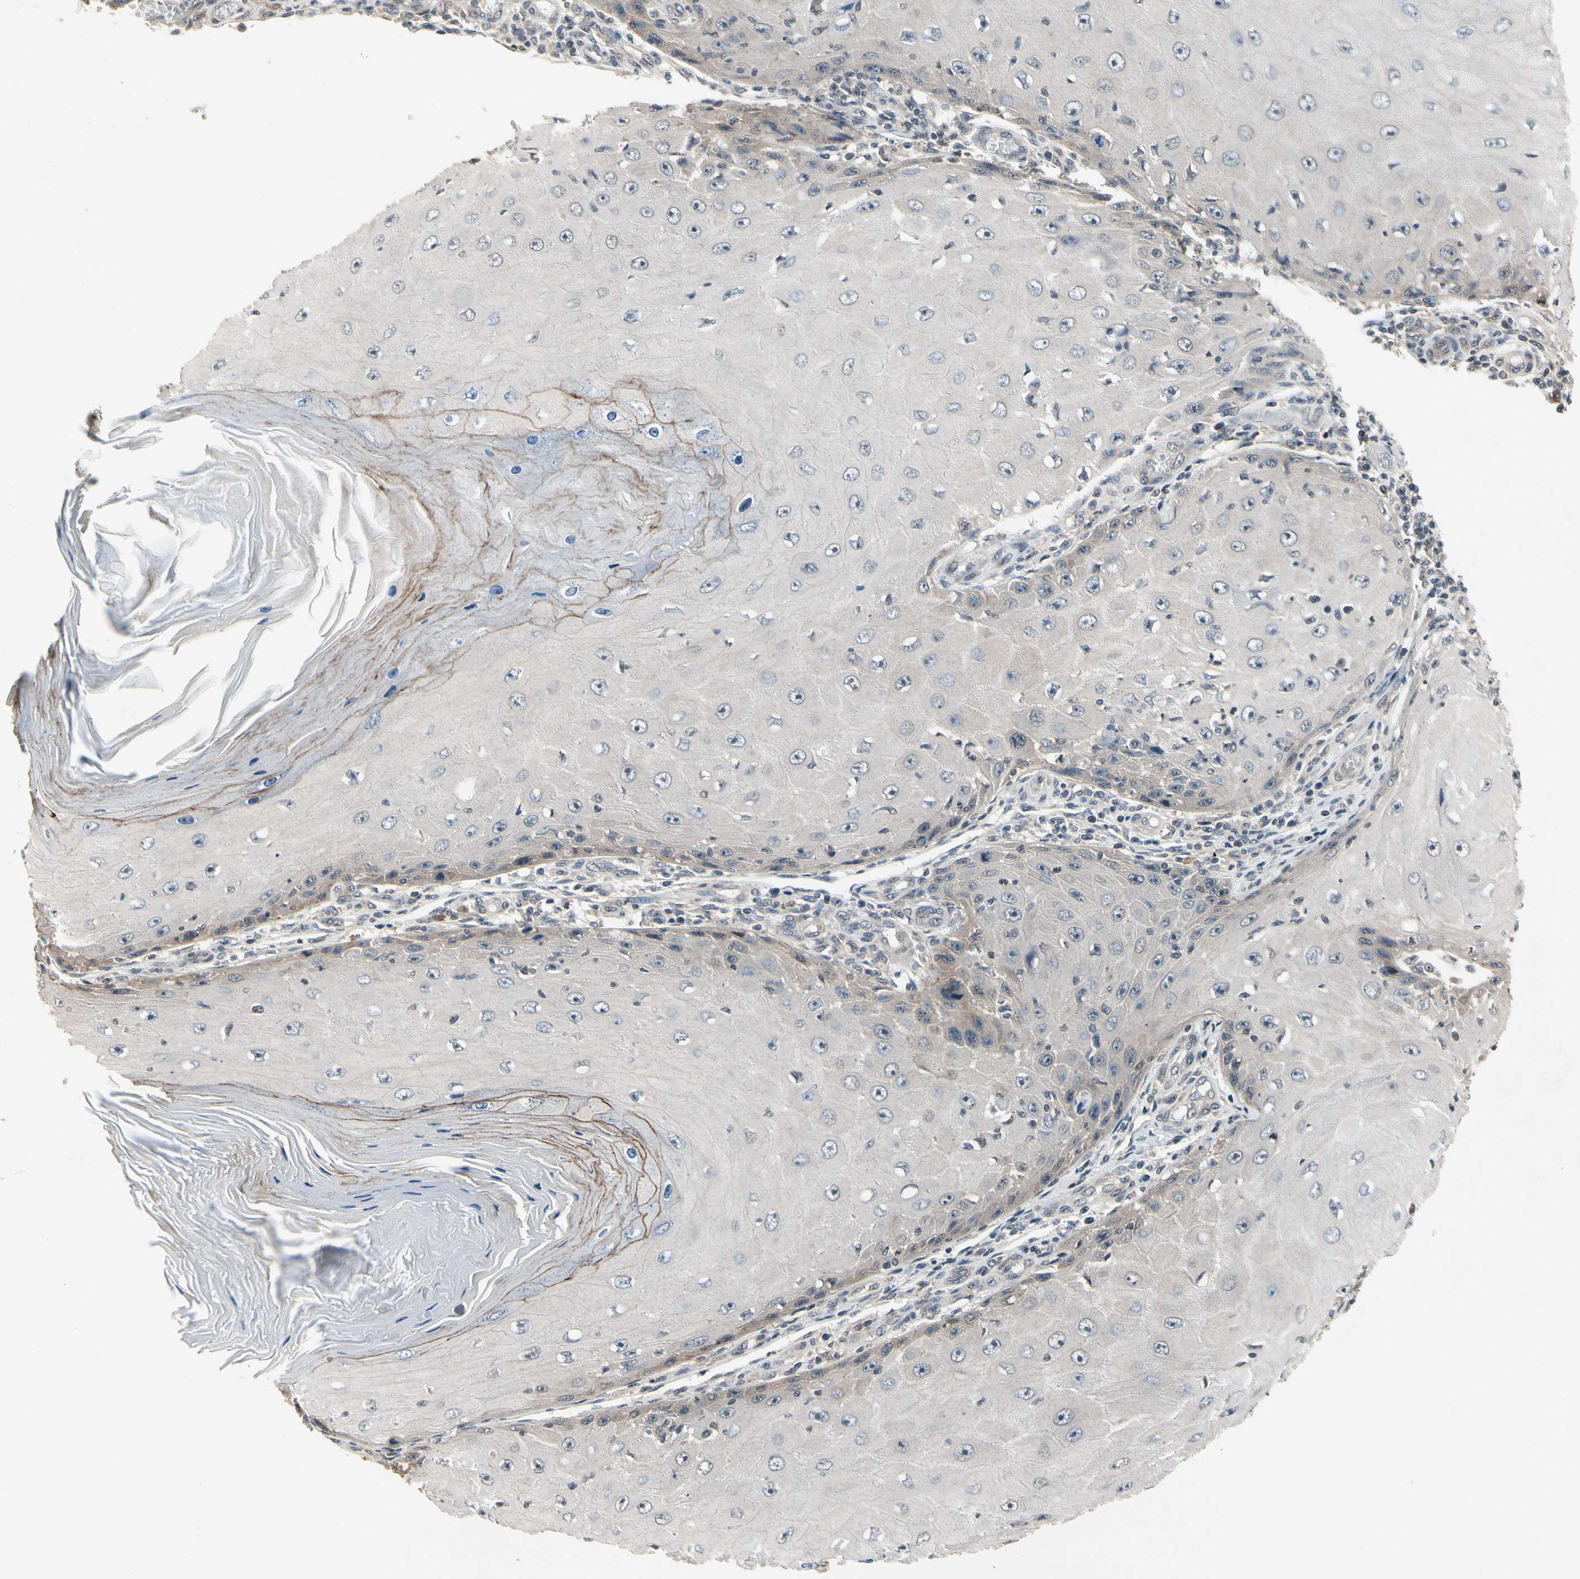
{"staining": {"intensity": "weak", "quantity": "<25%", "location": "cytoplasmic/membranous"}, "tissue": "skin cancer", "cell_type": "Tumor cells", "image_type": "cancer", "snomed": [{"axis": "morphology", "description": "Squamous cell carcinoma, NOS"}, {"axis": "topography", "description": "Skin"}], "caption": "A photomicrograph of human skin squamous cell carcinoma is negative for staining in tumor cells.", "gene": "DPY19L3", "patient": {"sex": "female", "age": 73}}